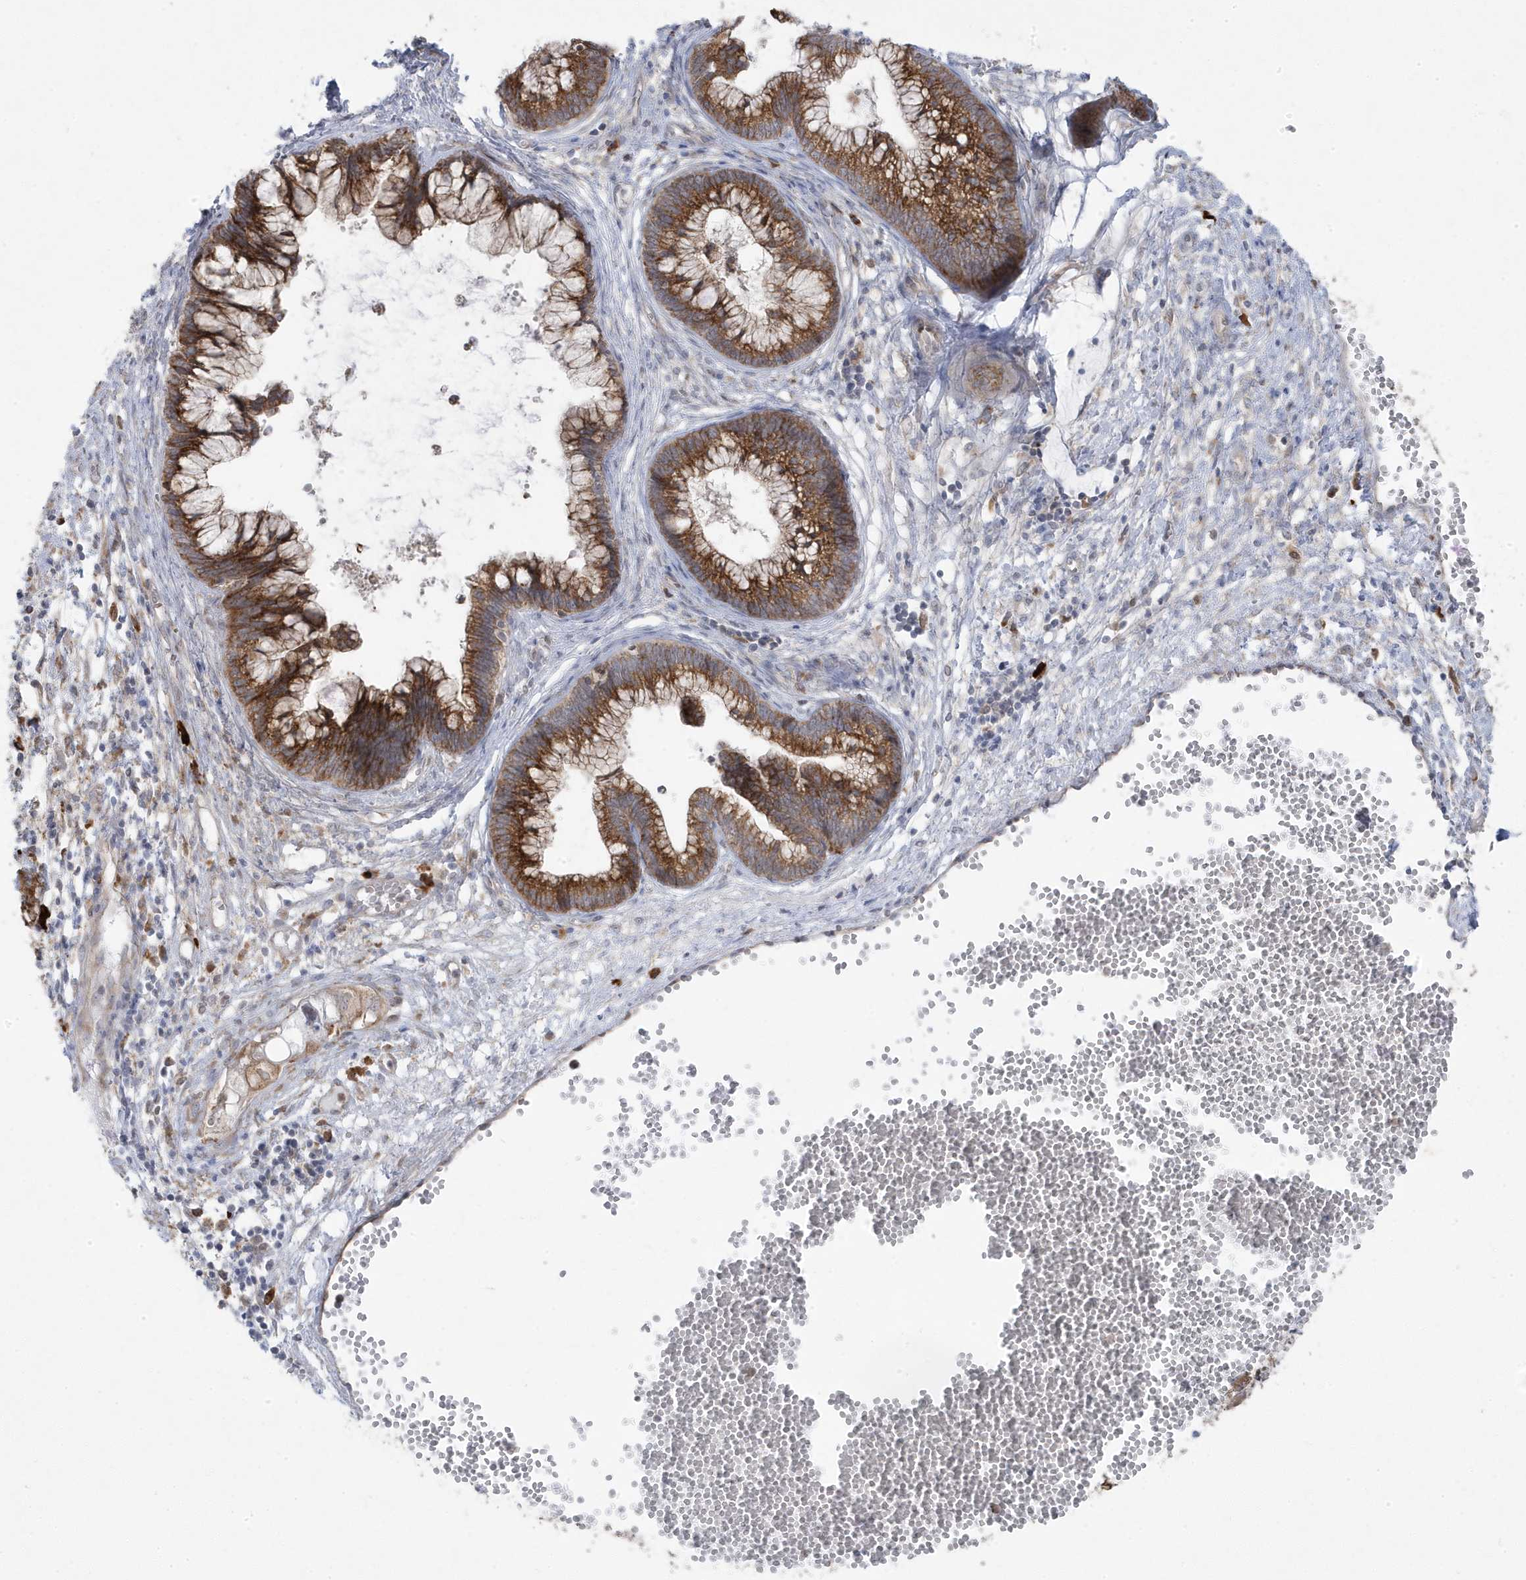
{"staining": {"intensity": "strong", "quantity": ">75%", "location": "cytoplasmic/membranous"}, "tissue": "cervical cancer", "cell_type": "Tumor cells", "image_type": "cancer", "snomed": [{"axis": "morphology", "description": "Adenocarcinoma, NOS"}, {"axis": "topography", "description": "Cervix"}], "caption": "This is an image of immunohistochemistry (IHC) staining of cervical cancer (adenocarcinoma), which shows strong positivity in the cytoplasmic/membranous of tumor cells.", "gene": "ZNF654", "patient": {"sex": "female", "age": 44}}